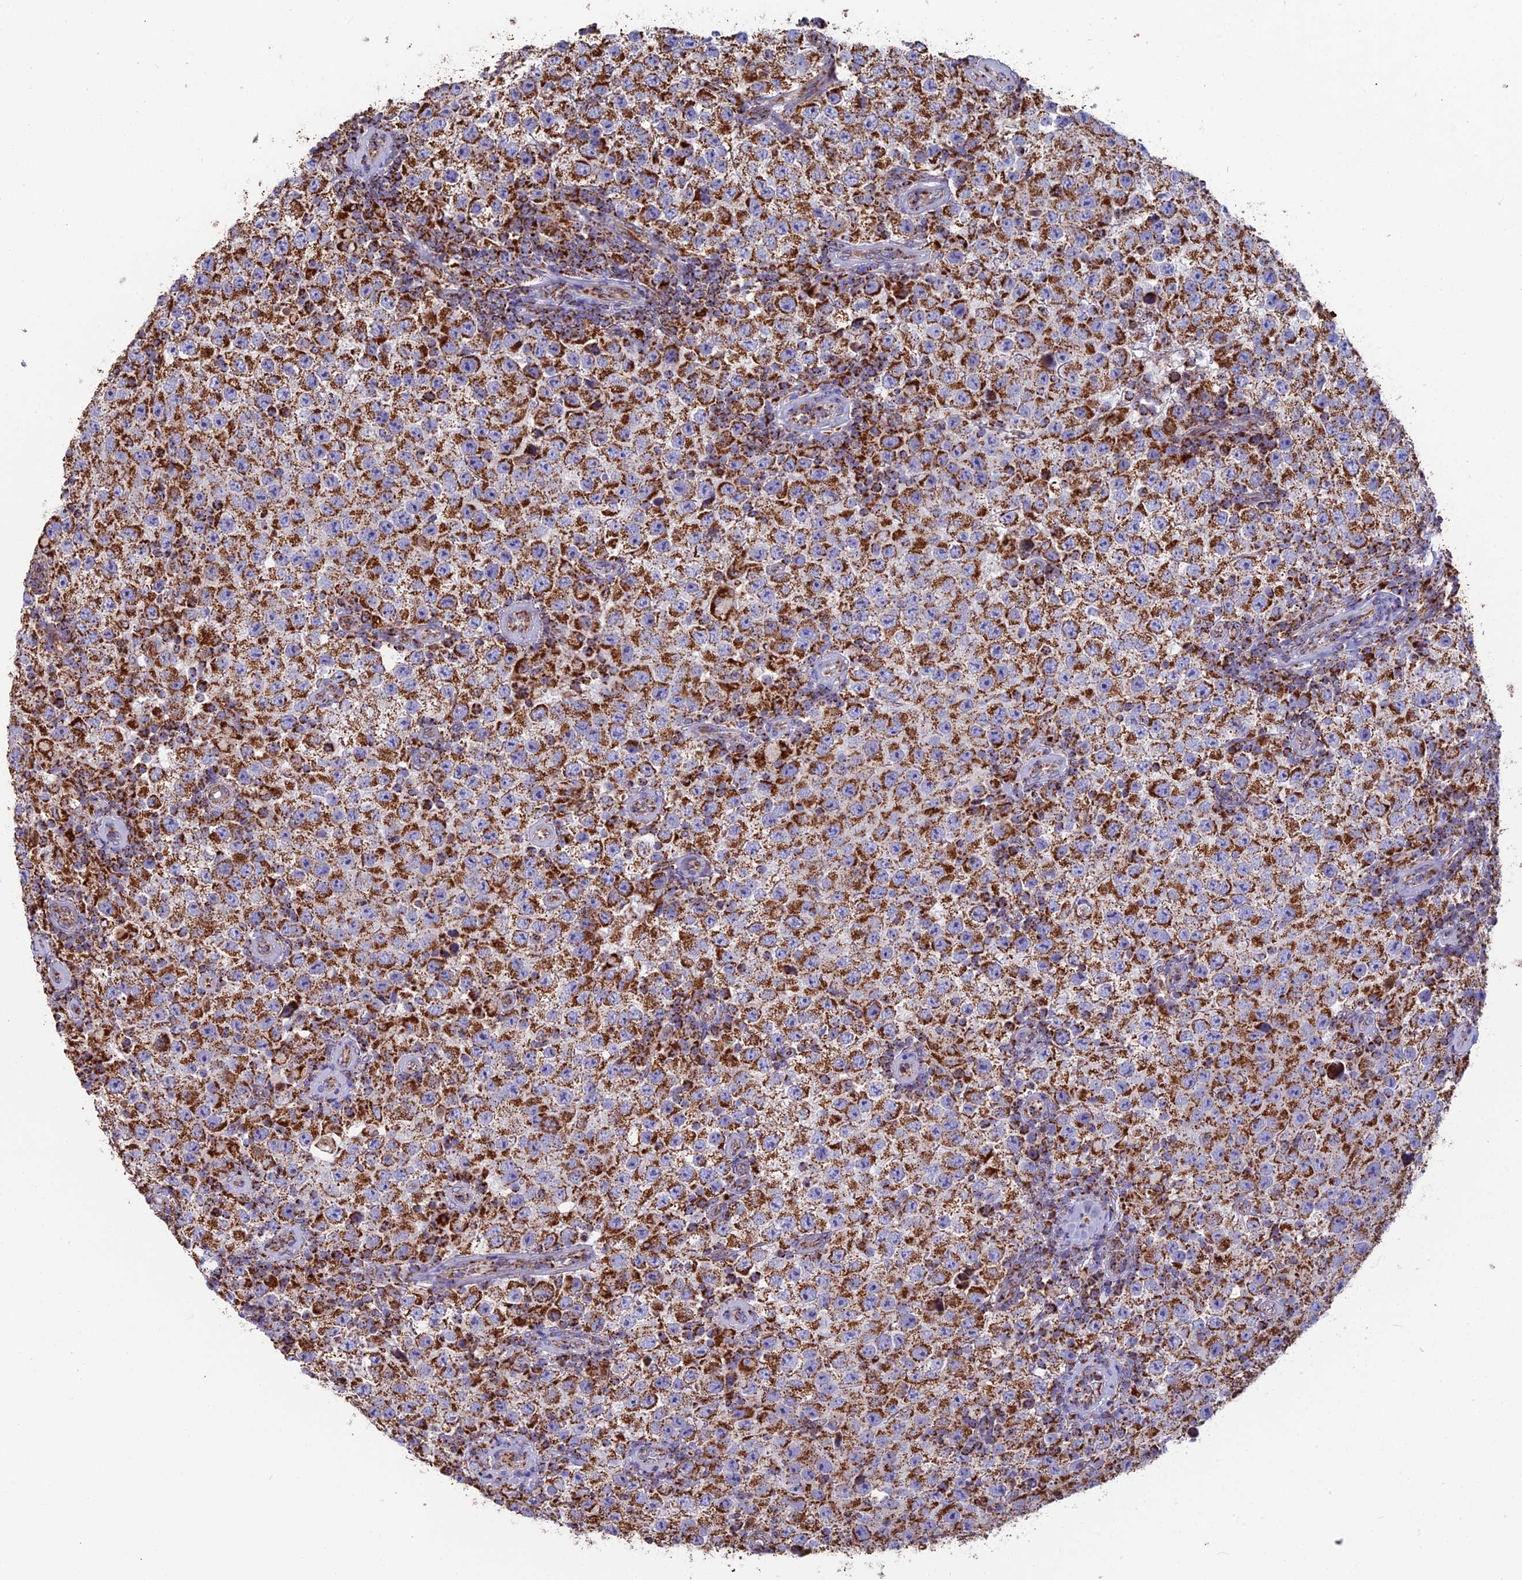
{"staining": {"intensity": "strong", "quantity": ">75%", "location": "cytoplasmic/membranous"}, "tissue": "testis cancer", "cell_type": "Tumor cells", "image_type": "cancer", "snomed": [{"axis": "morphology", "description": "Normal tissue, NOS"}, {"axis": "morphology", "description": "Urothelial carcinoma, High grade"}, {"axis": "morphology", "description": "Seminoma, NOS"}, {"axis": "morphology", "description": "Carcinoma, Embryonal, NOS"}, {"axis": "topography", "description": "Urinary bladder"}, {"axis": "topography", "description": "Testis"}], "caption": "Immunohistochemical staining of testis urothelial carcinoma (high-grade) shows high levels of strong cytoplasmic/membranous protein staining in approximately >75% of tumor cells.", "gene": "CS", "patient": {"sex": "male", "age": 41}}